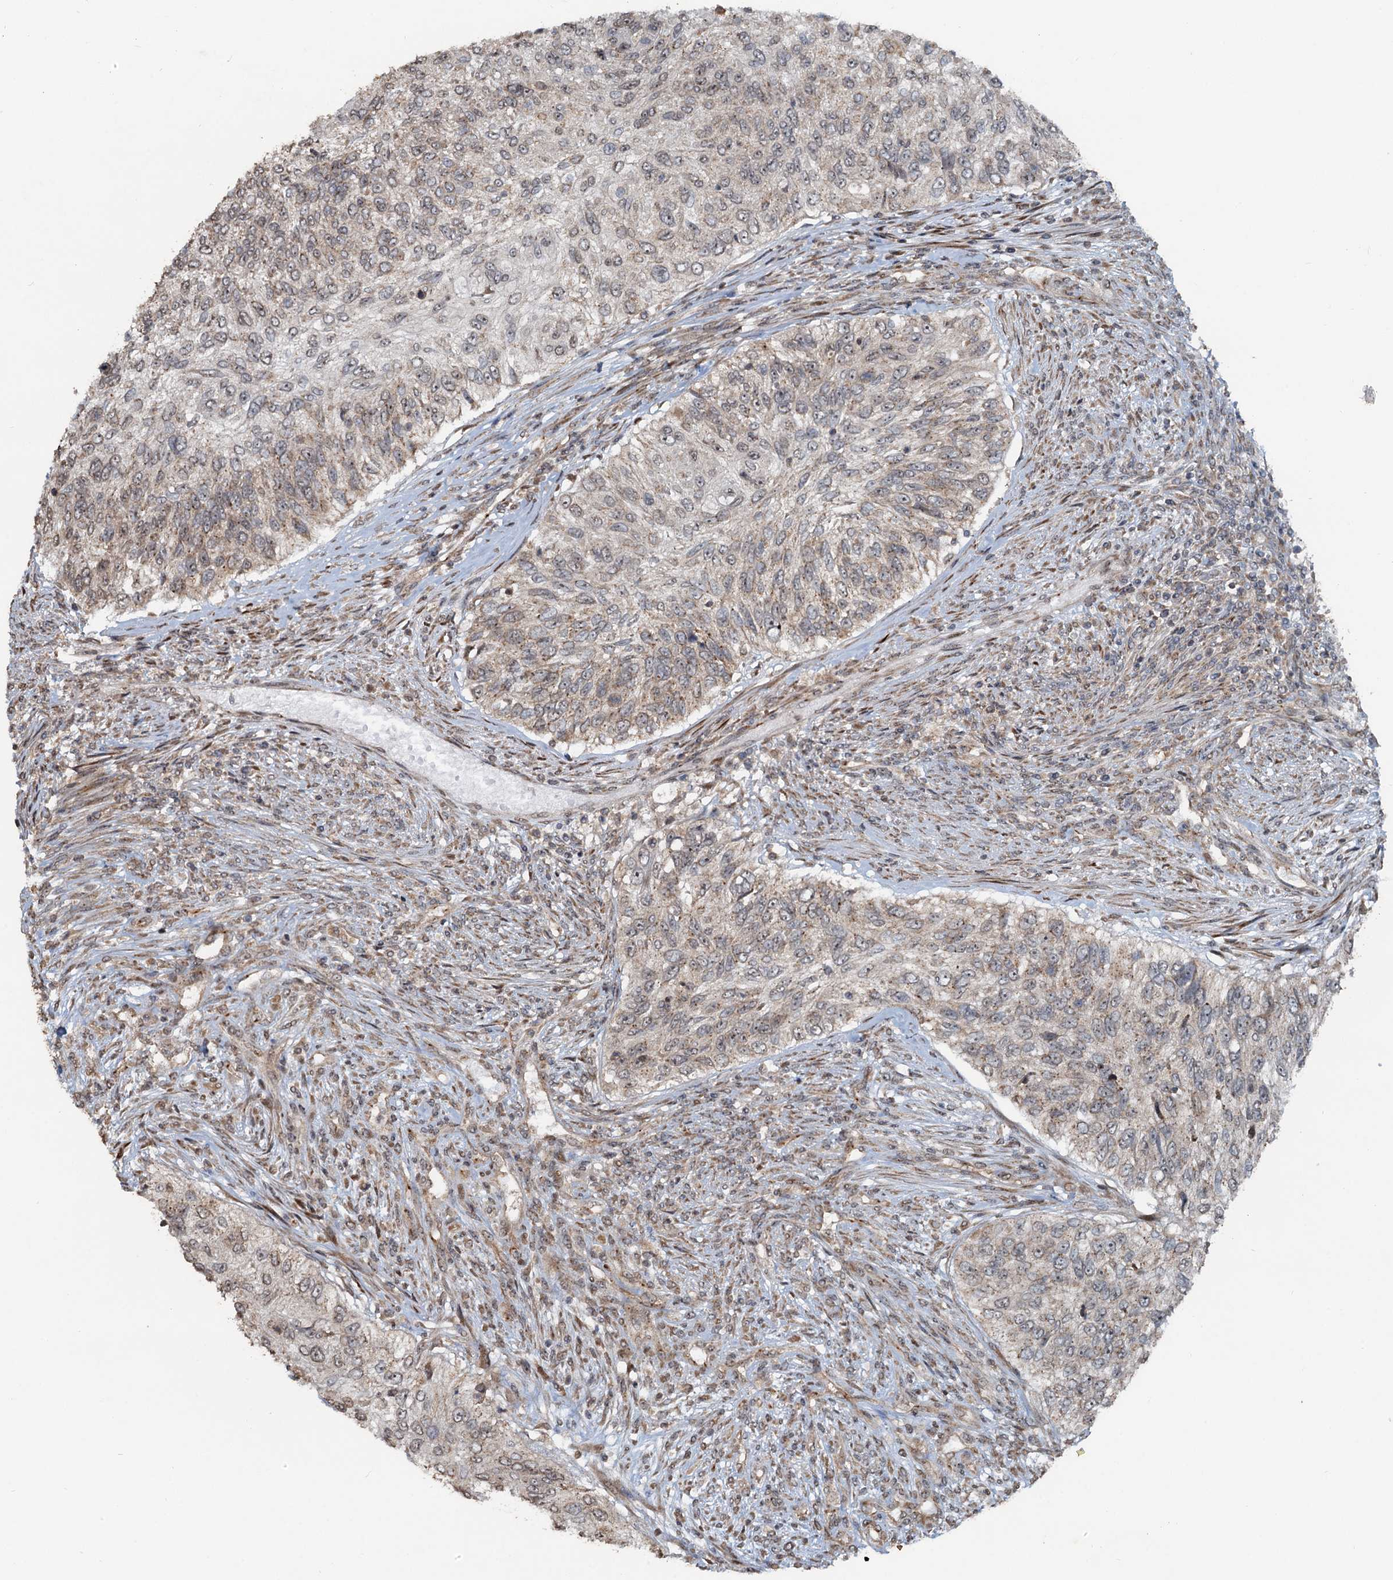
{"staining": {"intensity": "weak", "quantity": "25%-75%", "location": "cytoplasmic/membranous,nuclear"}, "tissue": "urothelial cancer", "cell_type": "Tumor cells", "image_type": "cancer", "snomed": [{"axis": "morphology", "description": "Urothelial carcinoma, High grade"}, {"axis": "topography", "description": "Urinary bladder"}], "caption": "Immunohistochemical staining of urothelial carcinoma (high-grade) reveals low levels of weak cytoplasmic/membranous and nuclear staining in approximately 25%-75% of tumor cells.", "gene": "CEP68", "patient": {"sex": "female", "age": 60}}